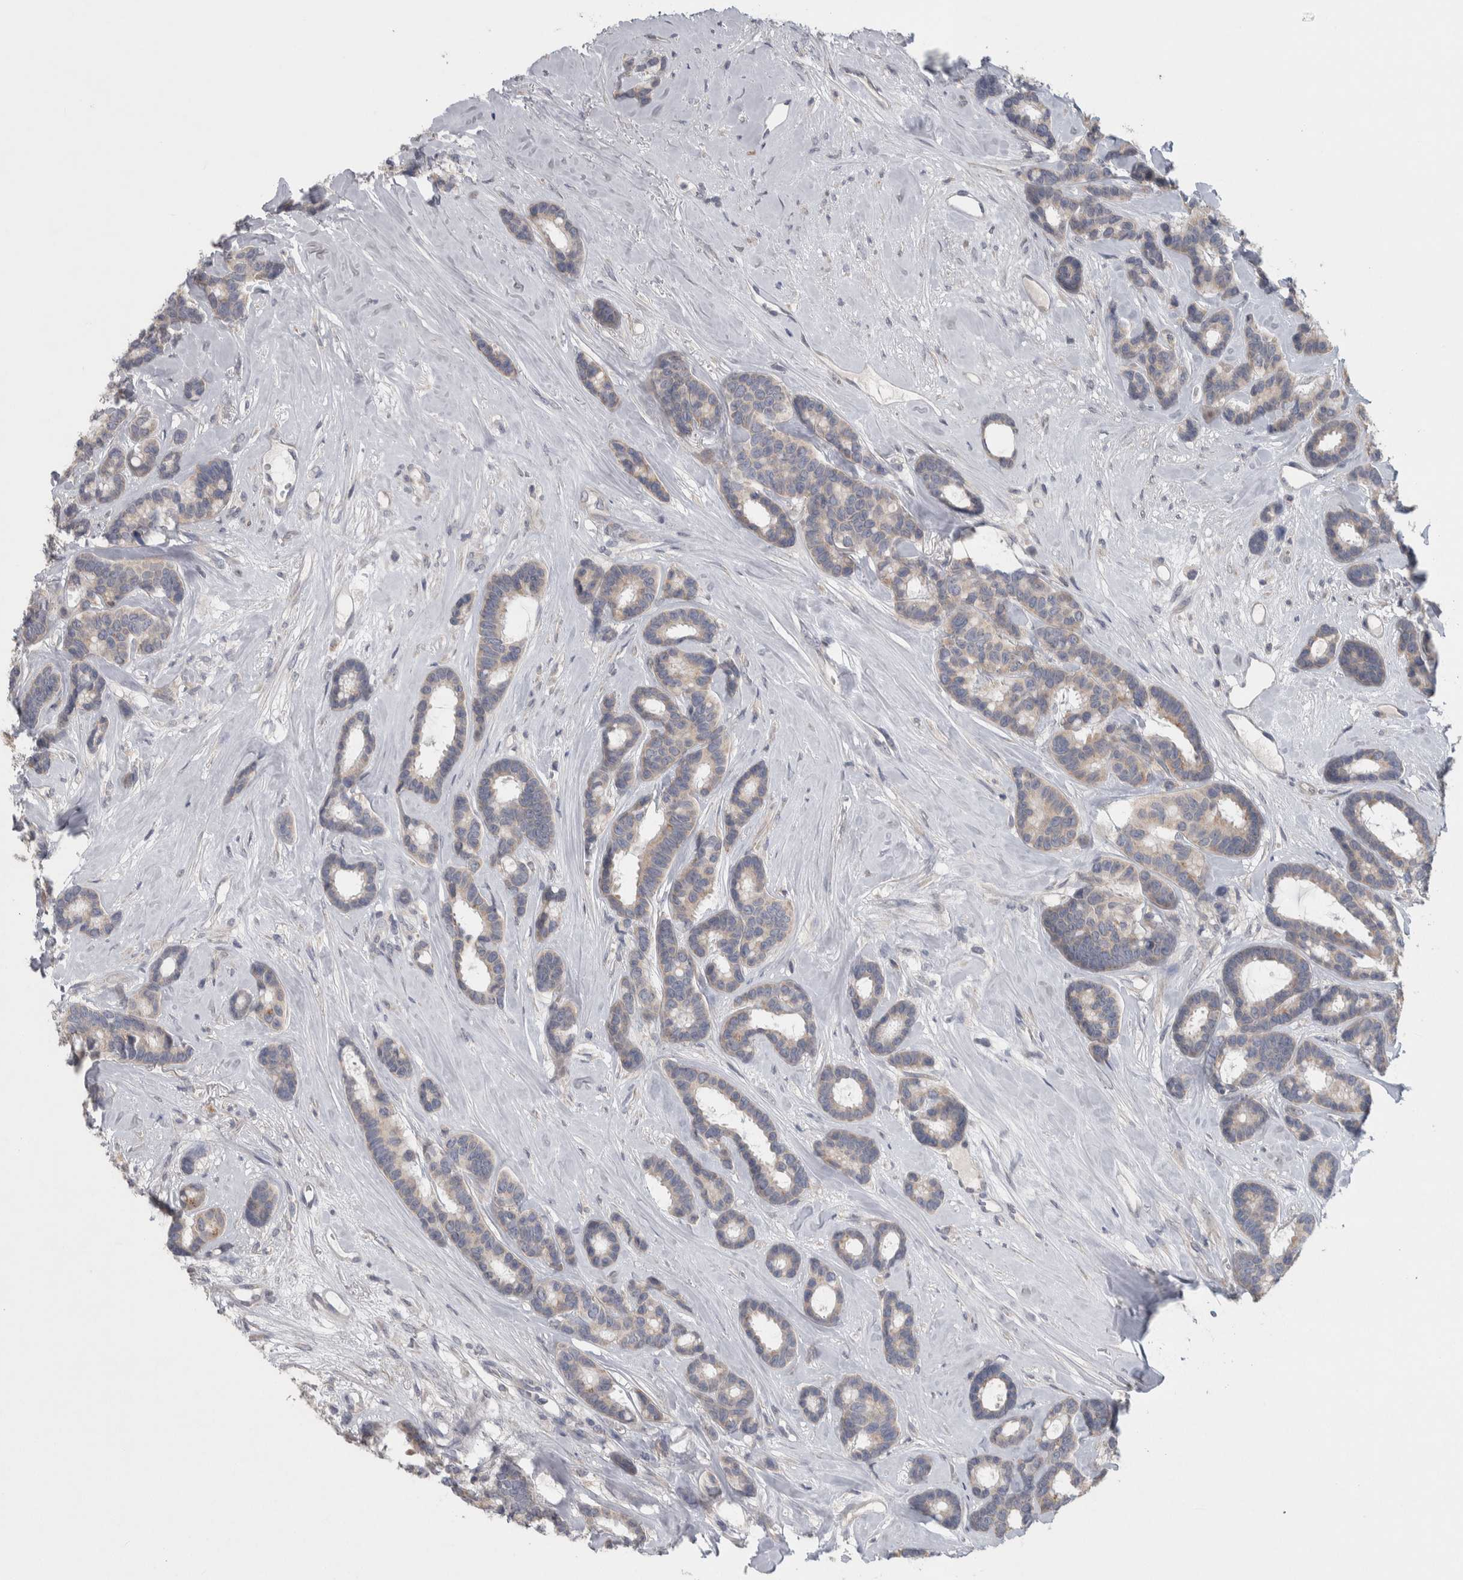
{"staining": {"intensity": "weak", "quantity": "<25%", "location": "cytoplasmic/membranous"}, "tissue": "breast cancer", "cell_type": "Tumor cells", "image_type": "cancer", "snomed": [{"axis": "morphology", "description": "Duct carcinoma"}, {"axis": "topography", "description": "Breast"}], "caption": "Immunohistochemistry of human breast cancer exhibits no expression in tumor cells.", "gene": "SRP68", "patient": {"sex": "female", "age": 87}}